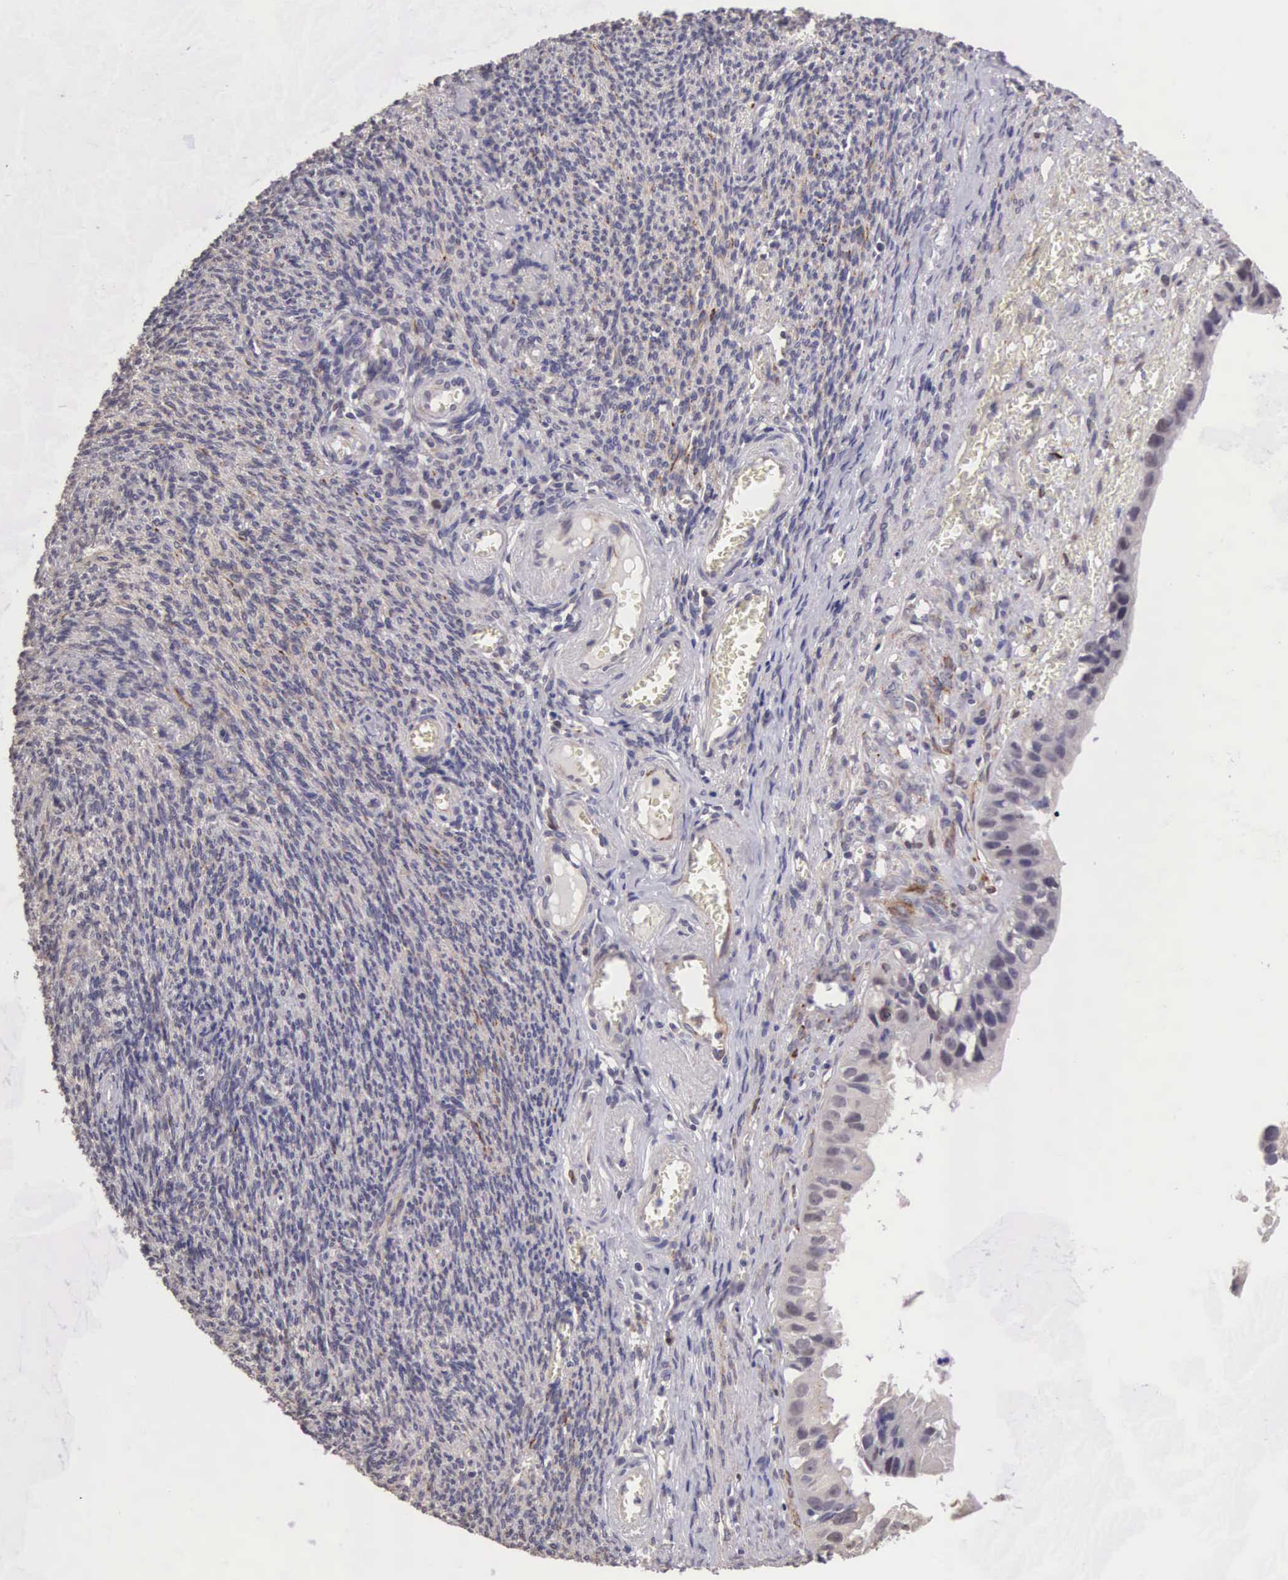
{"staining": {"intensity": "weak", "quantity": "25%-75%", "location": "cytoplasmic/membranous"}, "tissue": "ovarian cancer", "cell_type": "Tumor cells", "image_type": "cancer", "snomed": [{"axis": "morphology", "description": "Carcinoma, endometroid"}, {"axis": "topography", "description": "Ovary"}], "caption": "An image of endometroid carcinoma (ovarian) stained for a protein reveals weak cytoplasmic/membranous brown staining in tumor cells. Nuclei are stained in blue.", "gene": "CDC45", "patient": {"sex": "female", "age": 85}}